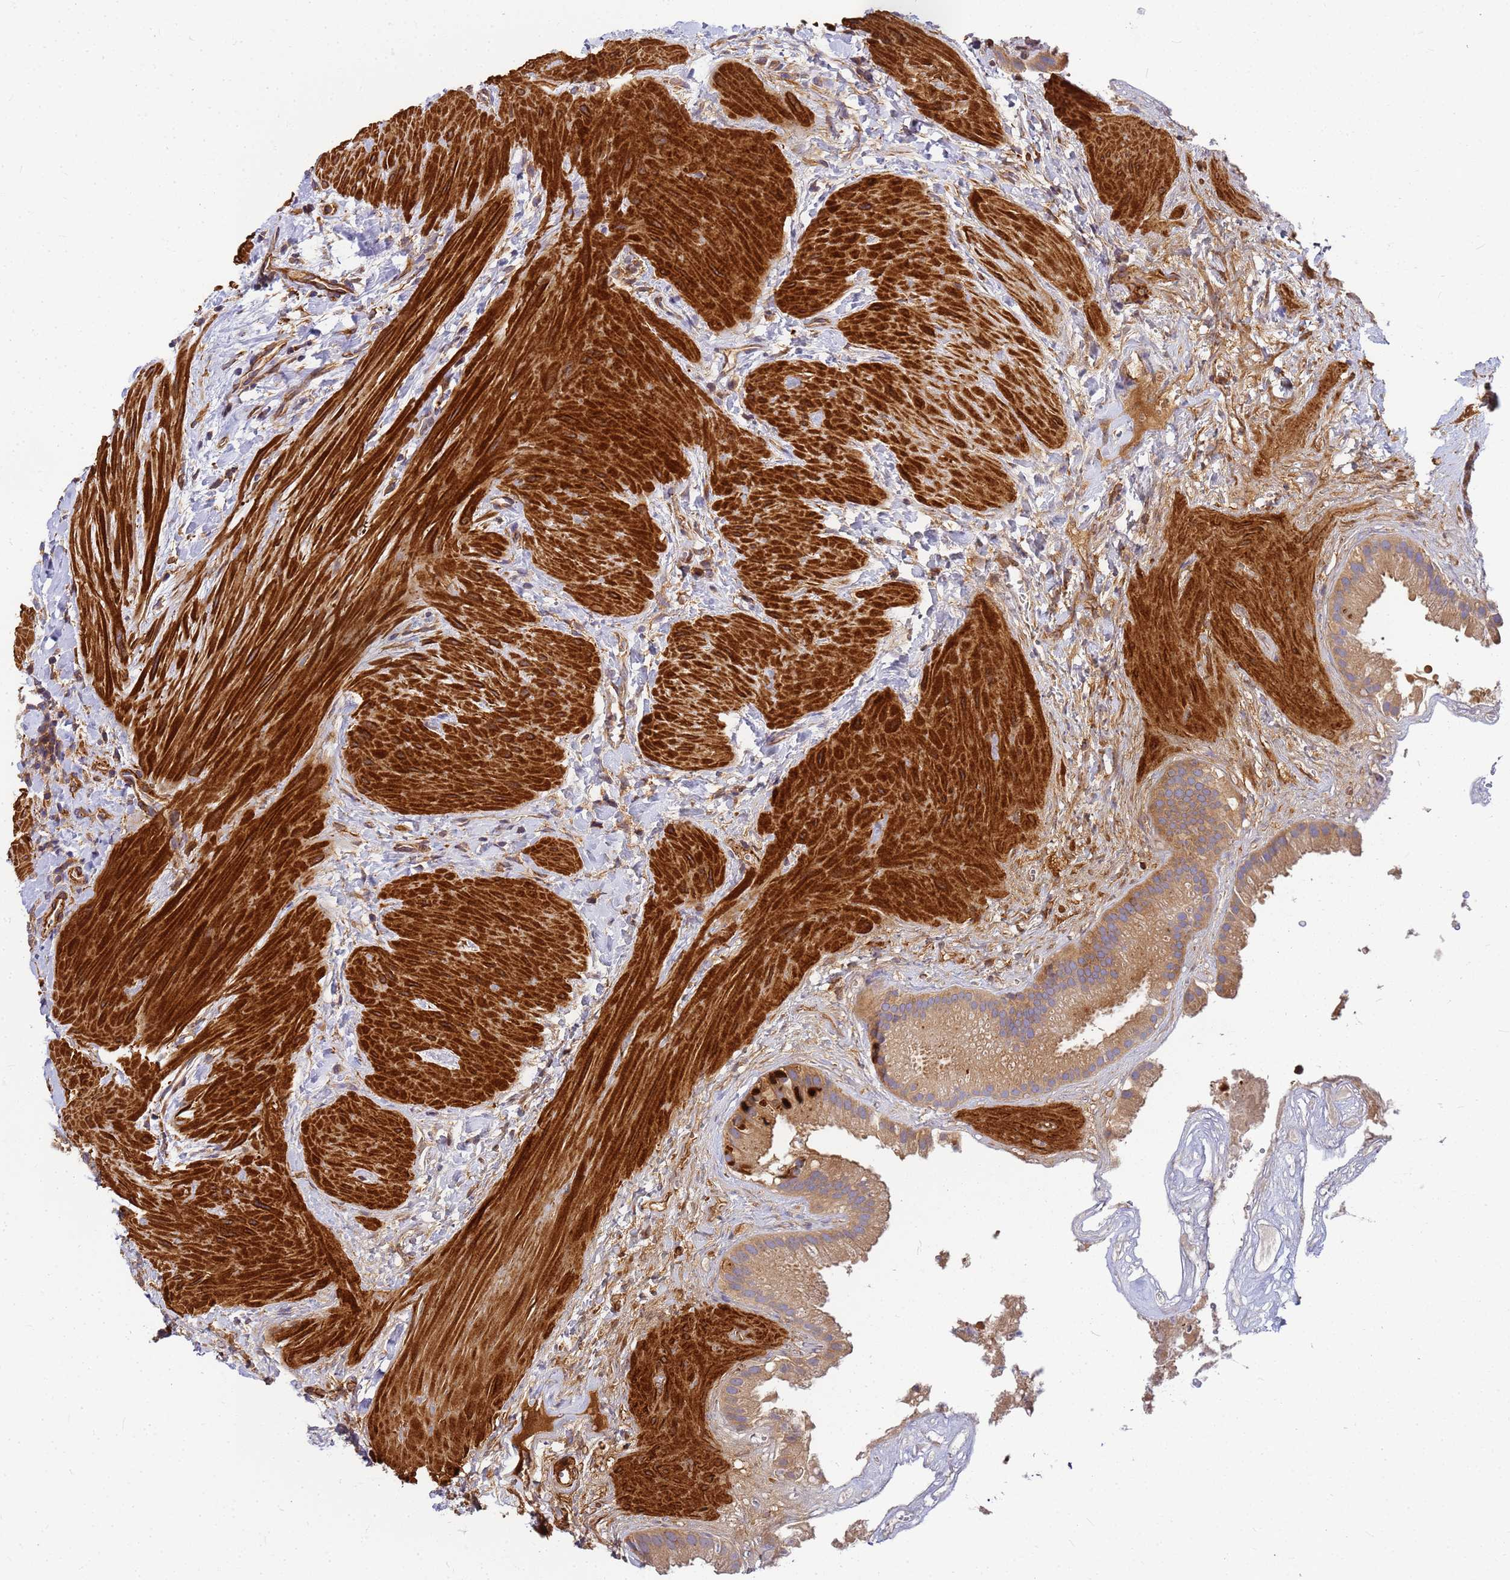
{"staining": {"intensity": "moderate", "quantity": ">75%", "location": "cytoplasmic/membranous"}, "tissue": "gallbladder", "cell_type": "Glandular cells", "image_type": "normal", "snomed": [{"axis": "morphology", "description": "Normal tissue, NOS"}, {"axis": "topography", "description": "Gallbladder"}], "caption": "Immunohistochemistry staining of normal gallbladder, which reveals medium levels of moderate cytoplasmic/membranous staining in about >75% of glandular cells indicating moderate cytoplasmic/membranous protein staining. The staining was performed using DAB (brown) for protein detection and nuclei were counterstained in hematoxylin (blue).", "gene": "C2CD5", "patient": {"sex": "male", "age": 55}}